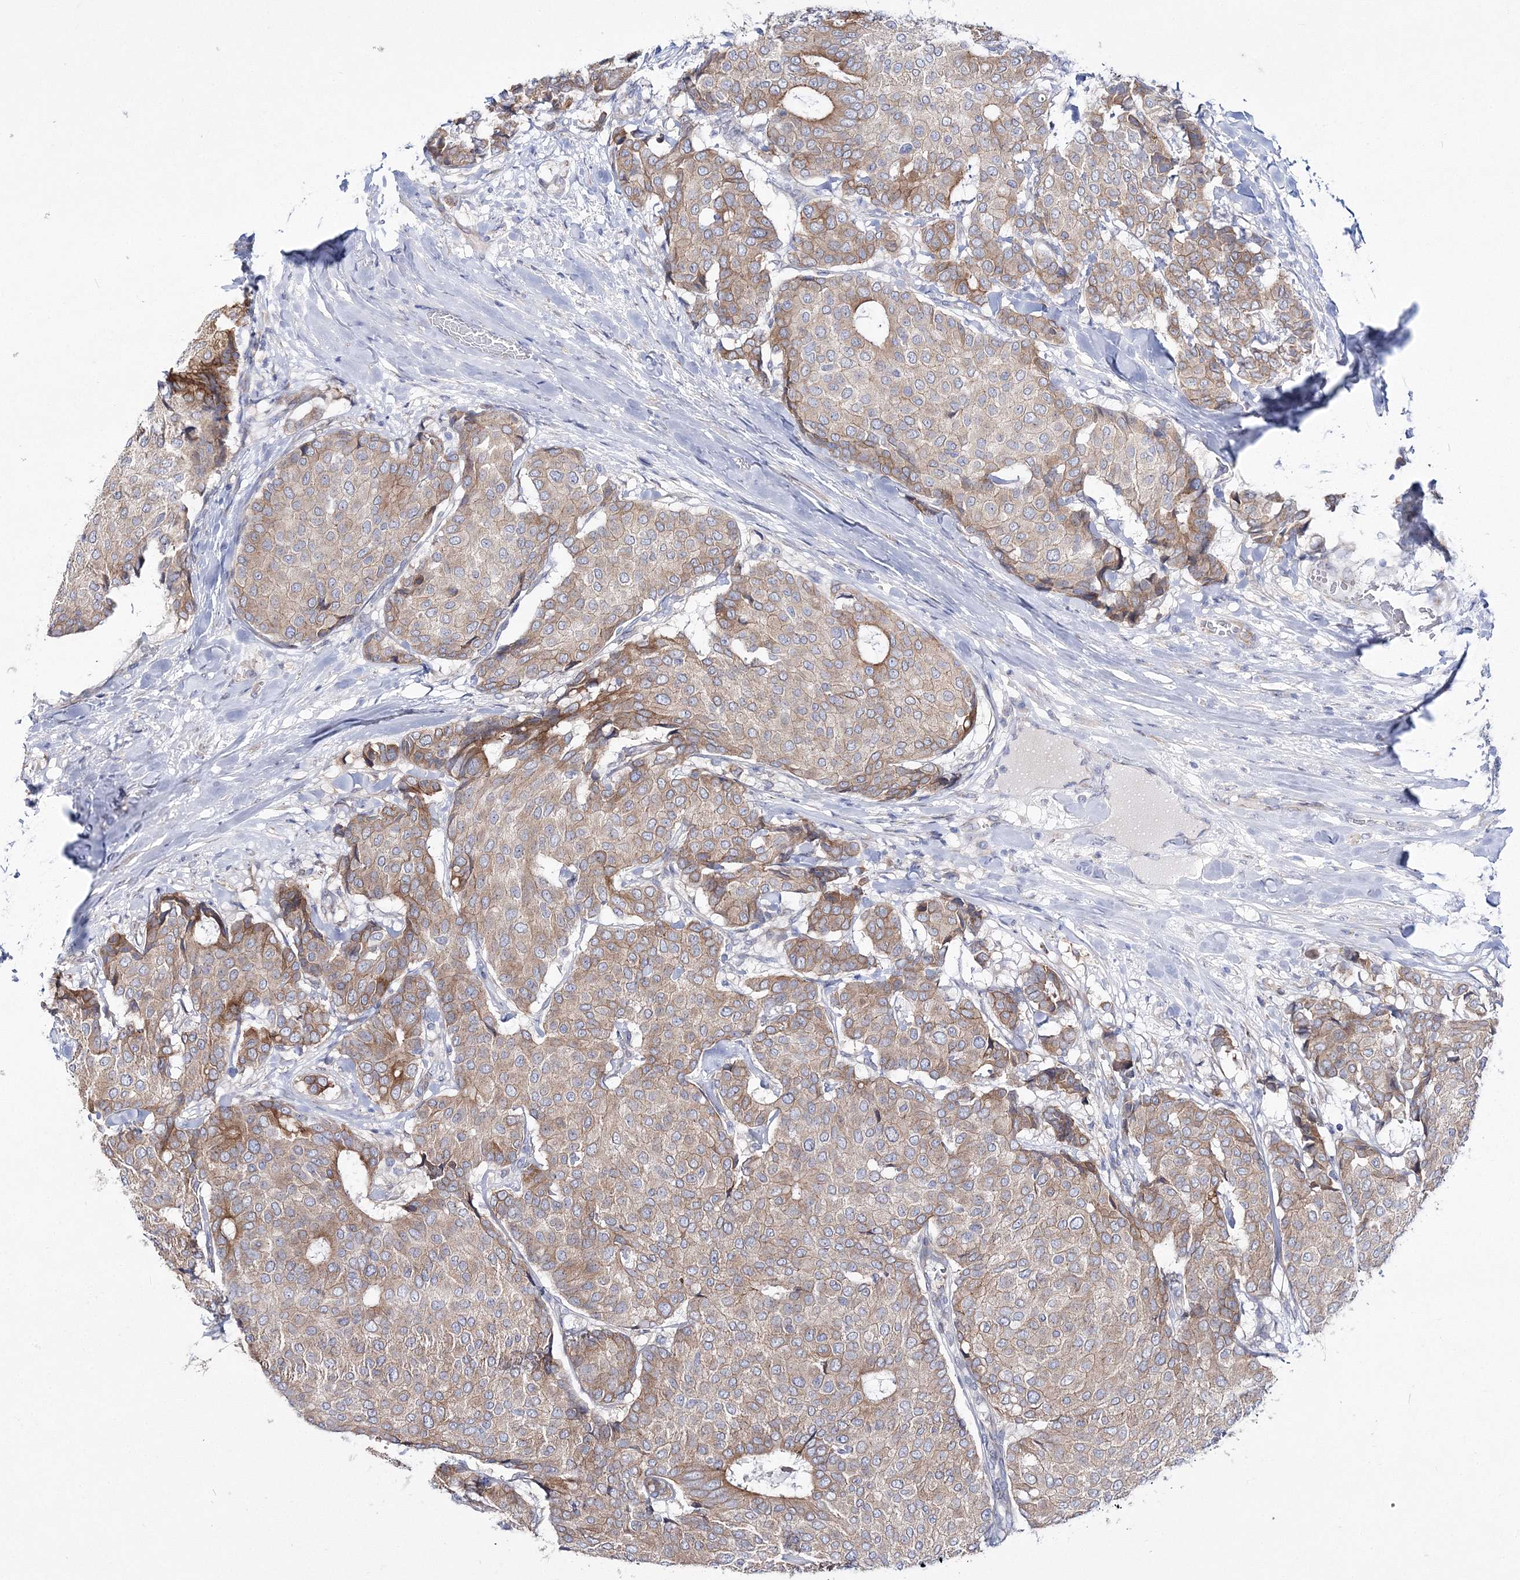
{"staining": {"intensity": "moderate", "quantity": ">75%", "location": "cytoplasmic/membranous"}, "tissue": "breast cancer", "cell_type": "Tumor cells", "image_type": "cancer", "snomed": [{"axis": "morphology", "description": "Duct carcinoma"}, {"axis": "topography", "description": "Breast"}], "caption": "DAB (3,3'-diaminobenzidine) immunohistochemical staining of breast cancer (infiltrating ductal carcinoma) exhibits moderate cytoplasmic/membranous protein staining in approximately >75% of tumor cells.", "gene": "ARHGAP32", "patient": {"sex": "female", "age": 75}}